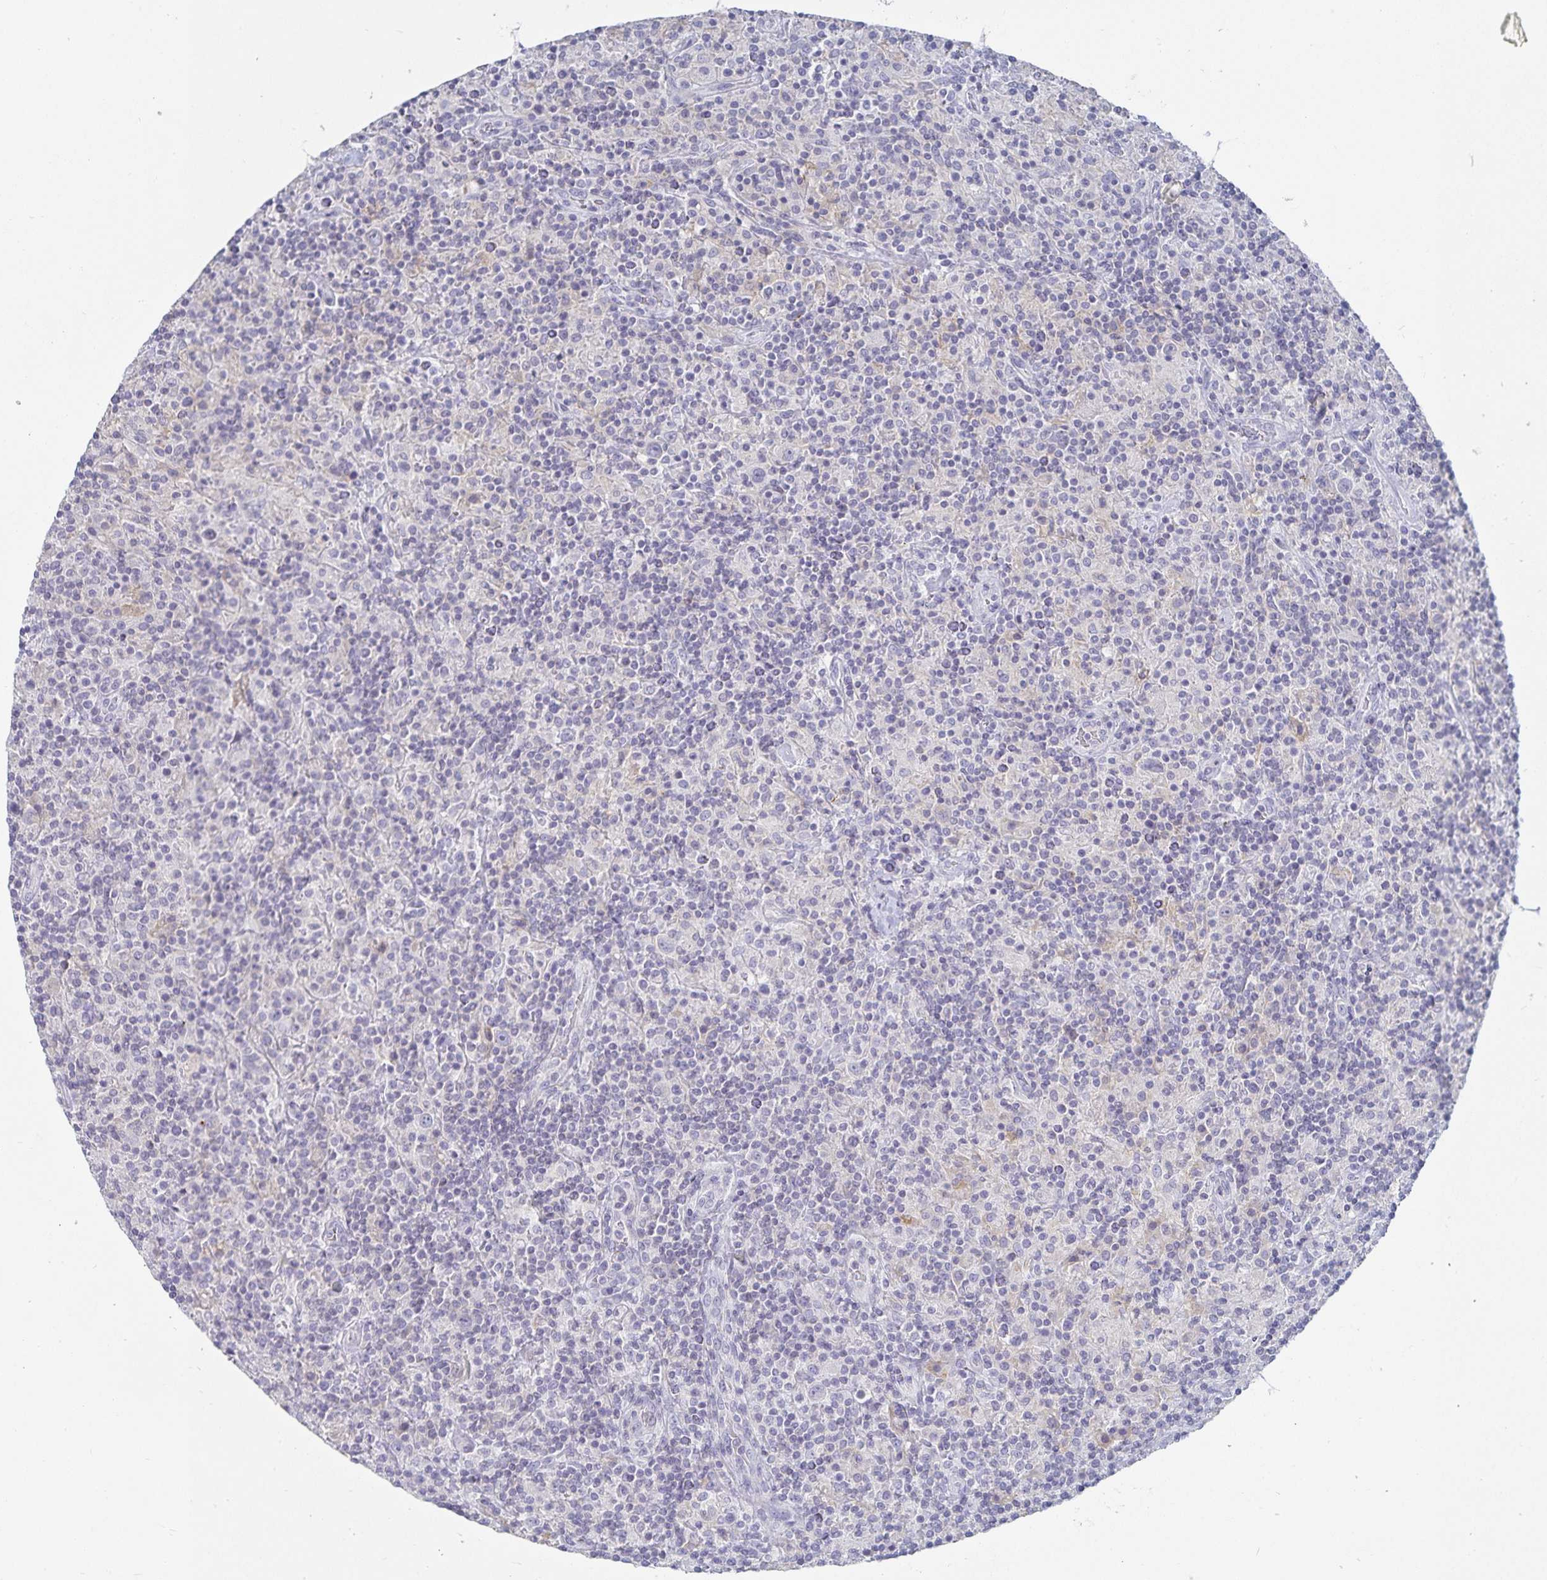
{"staining": {"intensity": "negative", "quantity": "none", "location": "none"}, "tissue": "lymphoma", "cell_type": "Tumor cells", "image_type": "cancer", "snomed": [{"axis": "morphology", "description": "Hodgkin's disease, NOS"}, {"axis": "topography", "description": "Lymph node"}], "caption": "Immunohistochemical staining of Hodgkin's disease demonstrates no significant positivity in tumor cells. (Brightfield microscopy of DAB immunohistochemistry (IHC) at high magnification).", "gene": "SFTPA1", "patient": {"sex": "male", "age": 70}}